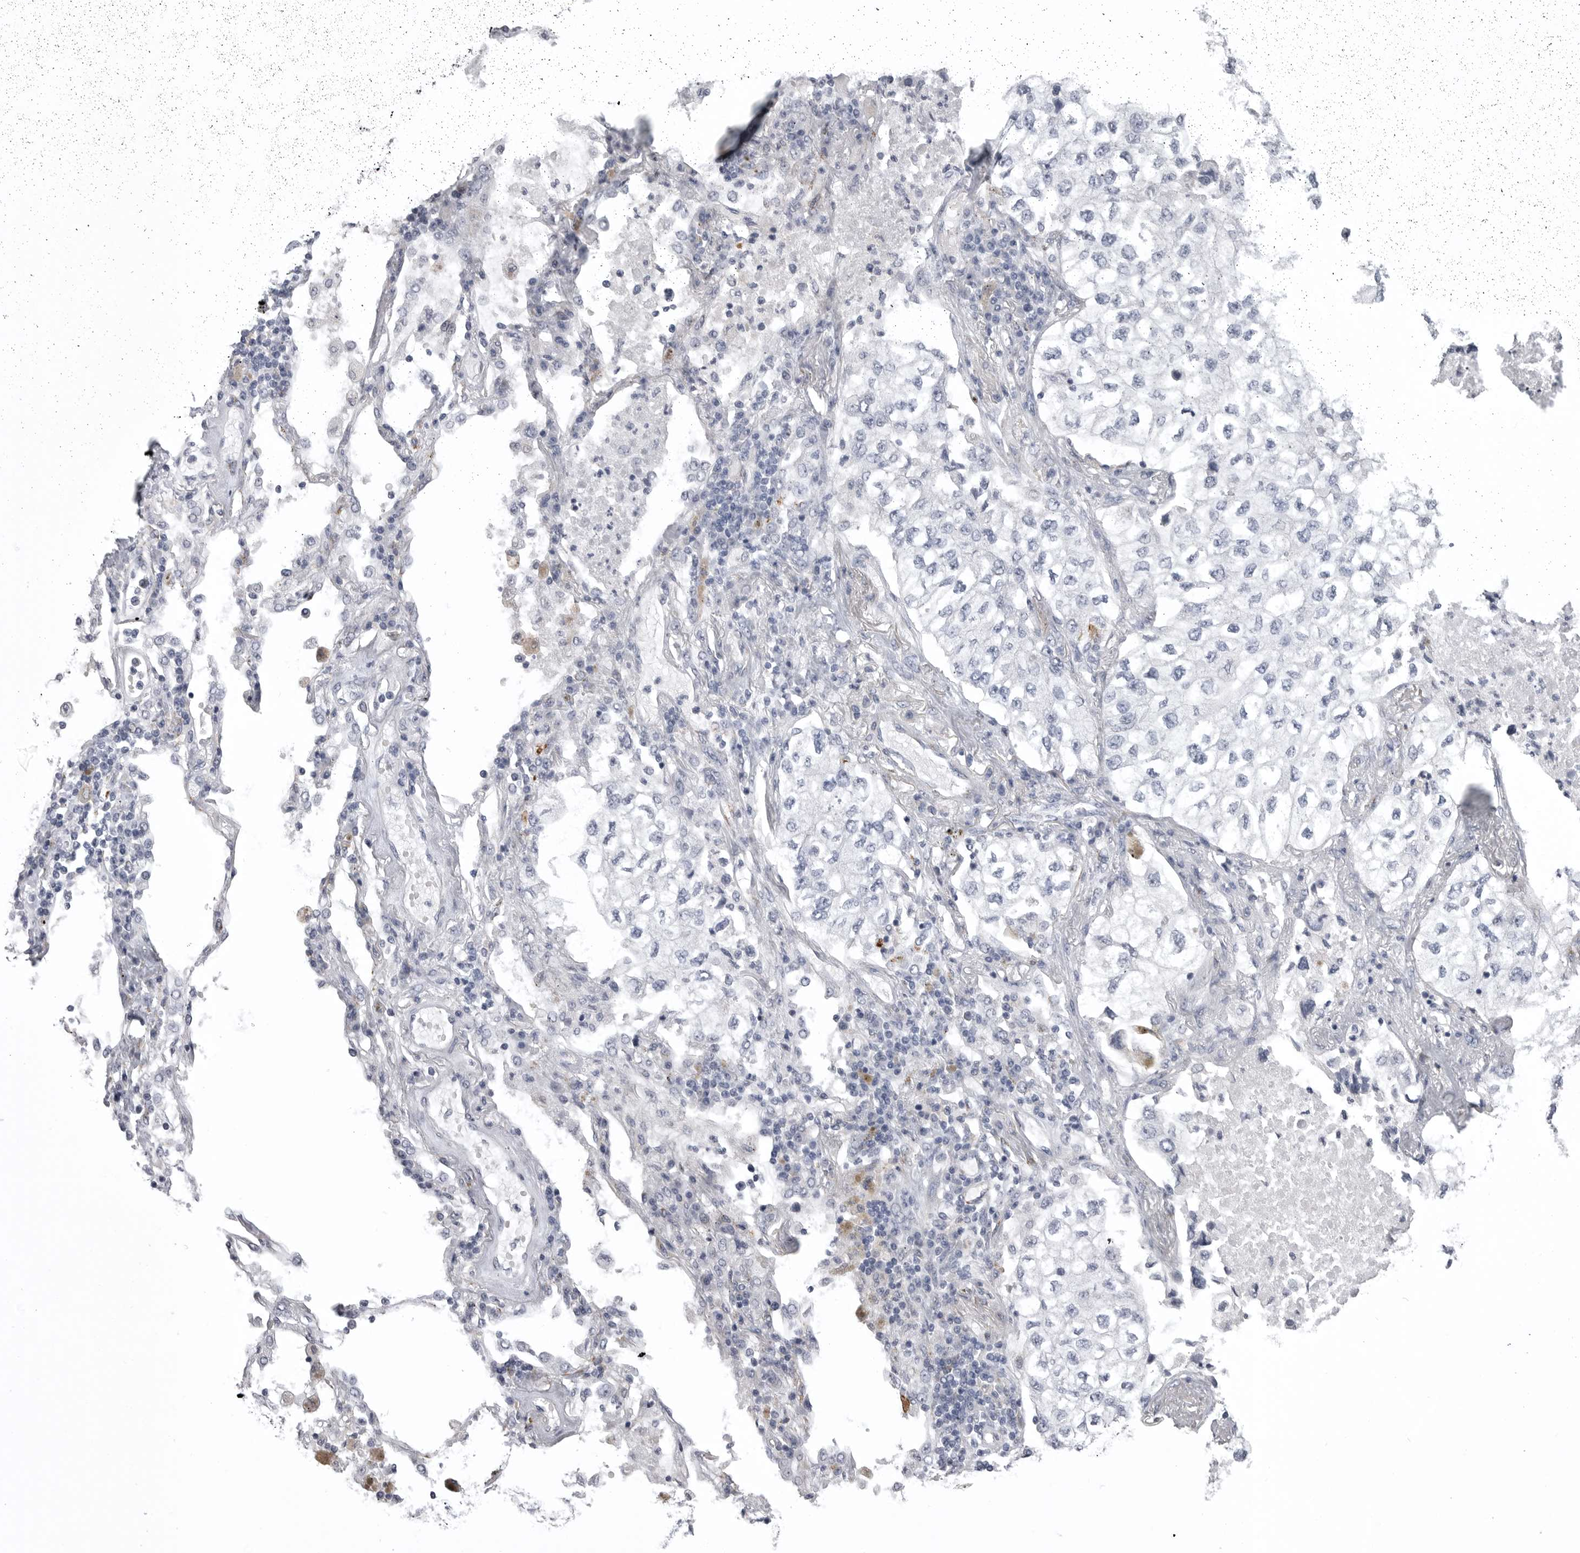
{"staining": {"intensity": "negative", "quantity": "none", "location": "none"}, "tissue": "lung cancer", "cell_type": "Tumor cells", "image_type": "cancer", "snomed": [{"axis": "morphology", "description": "Adenocarcinoma, NOS"}, {"axis": "topography", "description": "Lung"}], "caption": "Lung cancer was stained to show a protein in brown. There is no significant expression in tumor cells.", "gene": "SERPING1", "patient": {"sex": "male", "age": 63}}